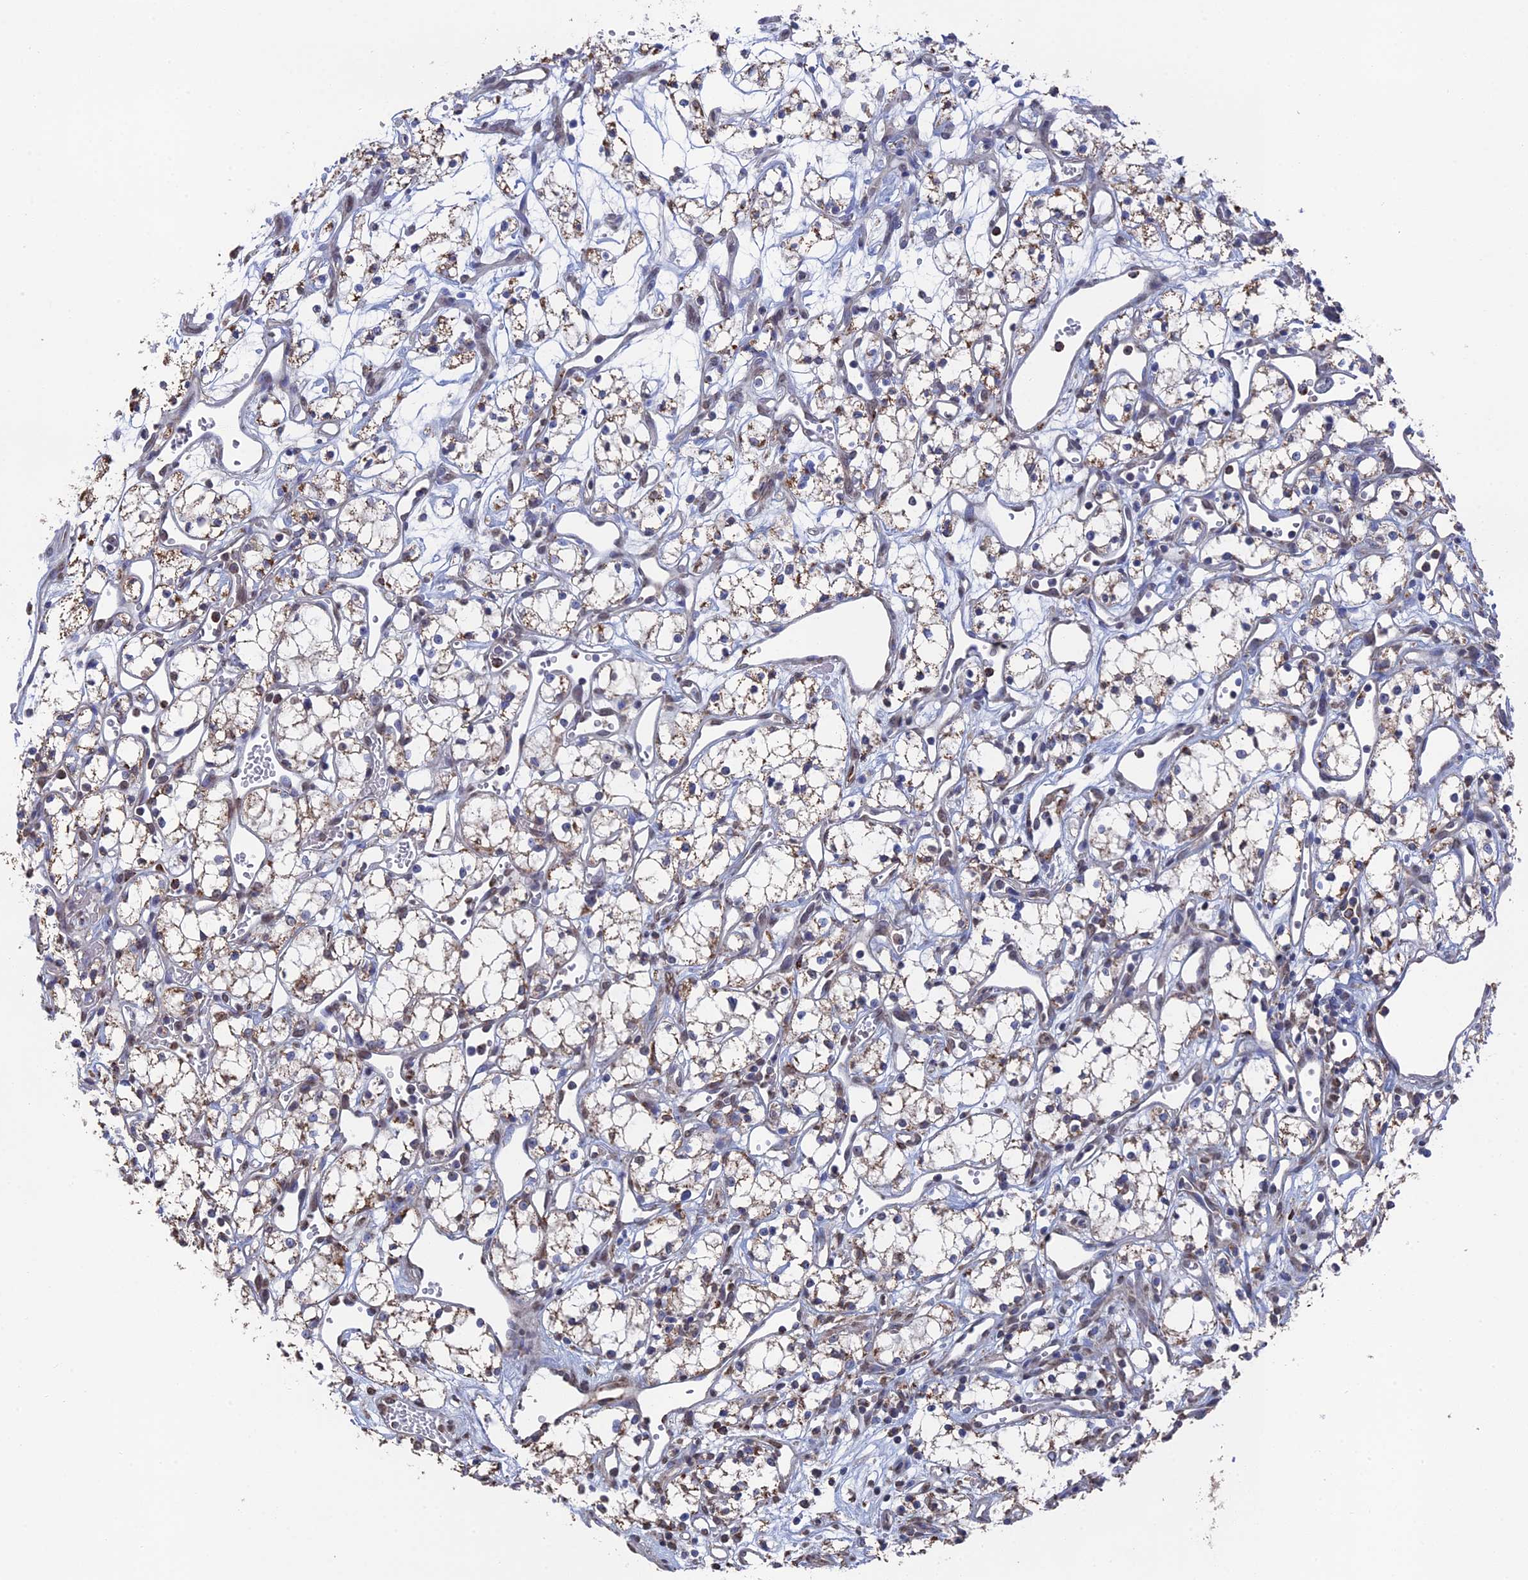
{"staining": {"intensity": "moderate", "quantity": "<25%", "location": "cytoplasmic/membranous"}, "tissue": "renal cancer", "cell_type": "Tumor cells", "image_type": "cancer", "snomed": [{"axis": "morphology", "description": "Adenocarcinoma, NOS"}, {"axis": "topography", "description": "Kidney"}], "caption": "Immunohistochemistry histopathology image of human adenocarcinoma (renal) stained for a protein (brown), which exhibits low levels of moderate cytoplasmic/membranous expression in about <25% of tumor cells.", "gene": "SMG9", "patient": {"sex": "male", "age": 59}}